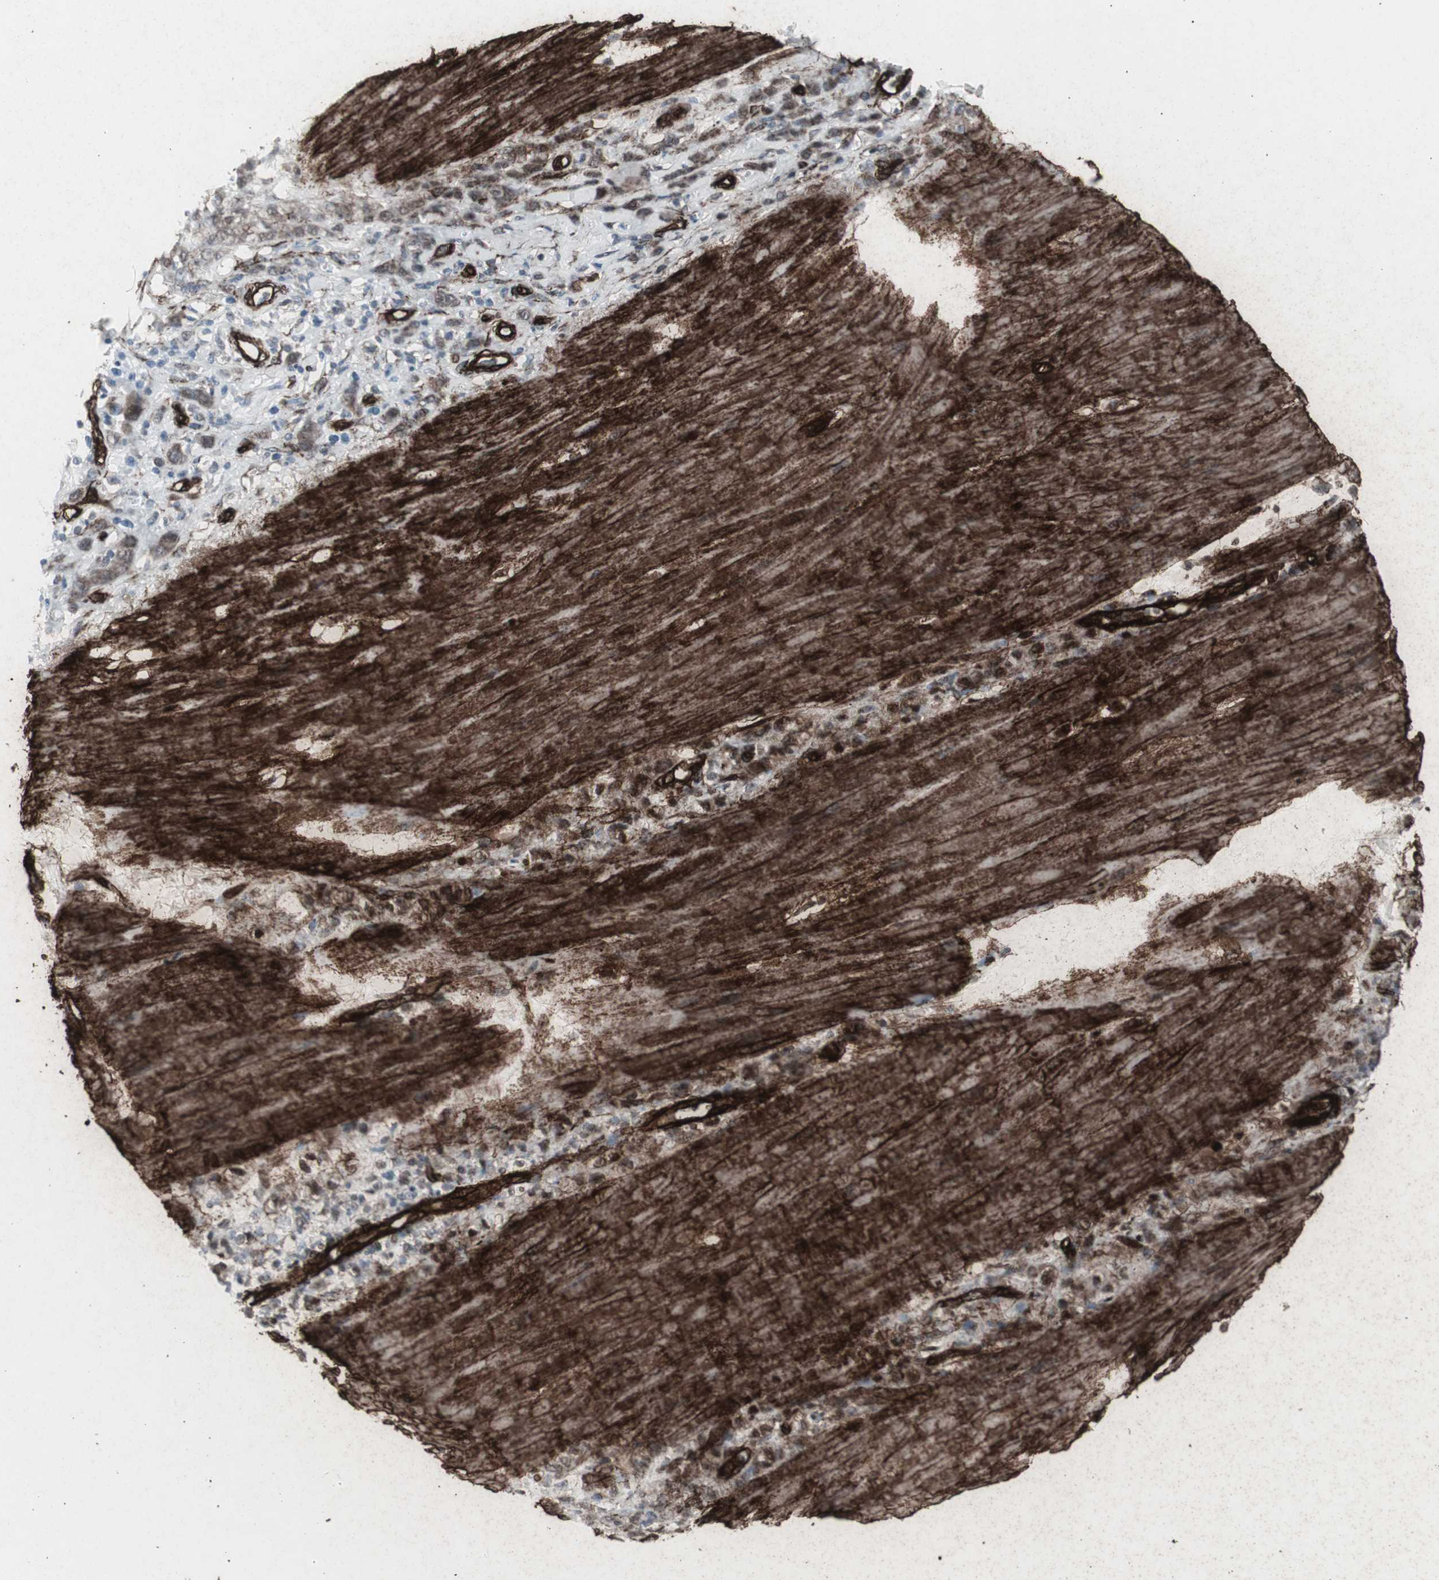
{"staining": {"intensity": "weak", "quantity": "25%-75%", "location": "cytoplasmic/membranous"}, "tissue": "stomach cancer", "cell_type": "Tumor cells", "image_type": "cancer", "snomed": [{"axis": "morphology", "description": "Adenocarcinoma, NOS"}, {"axis": "topography", "description": "Stomach"}], "caption": "Immunohistochemistry (IHC) (DAB (3,3'-diaminobenzidine)) staining of human stomach cancer shows weak cytoplasmic/membranous protein staining in about 25%-75% of tumor cells.", "gene": "PDGFA", "patient": {"sex": "male", "age": 82}}